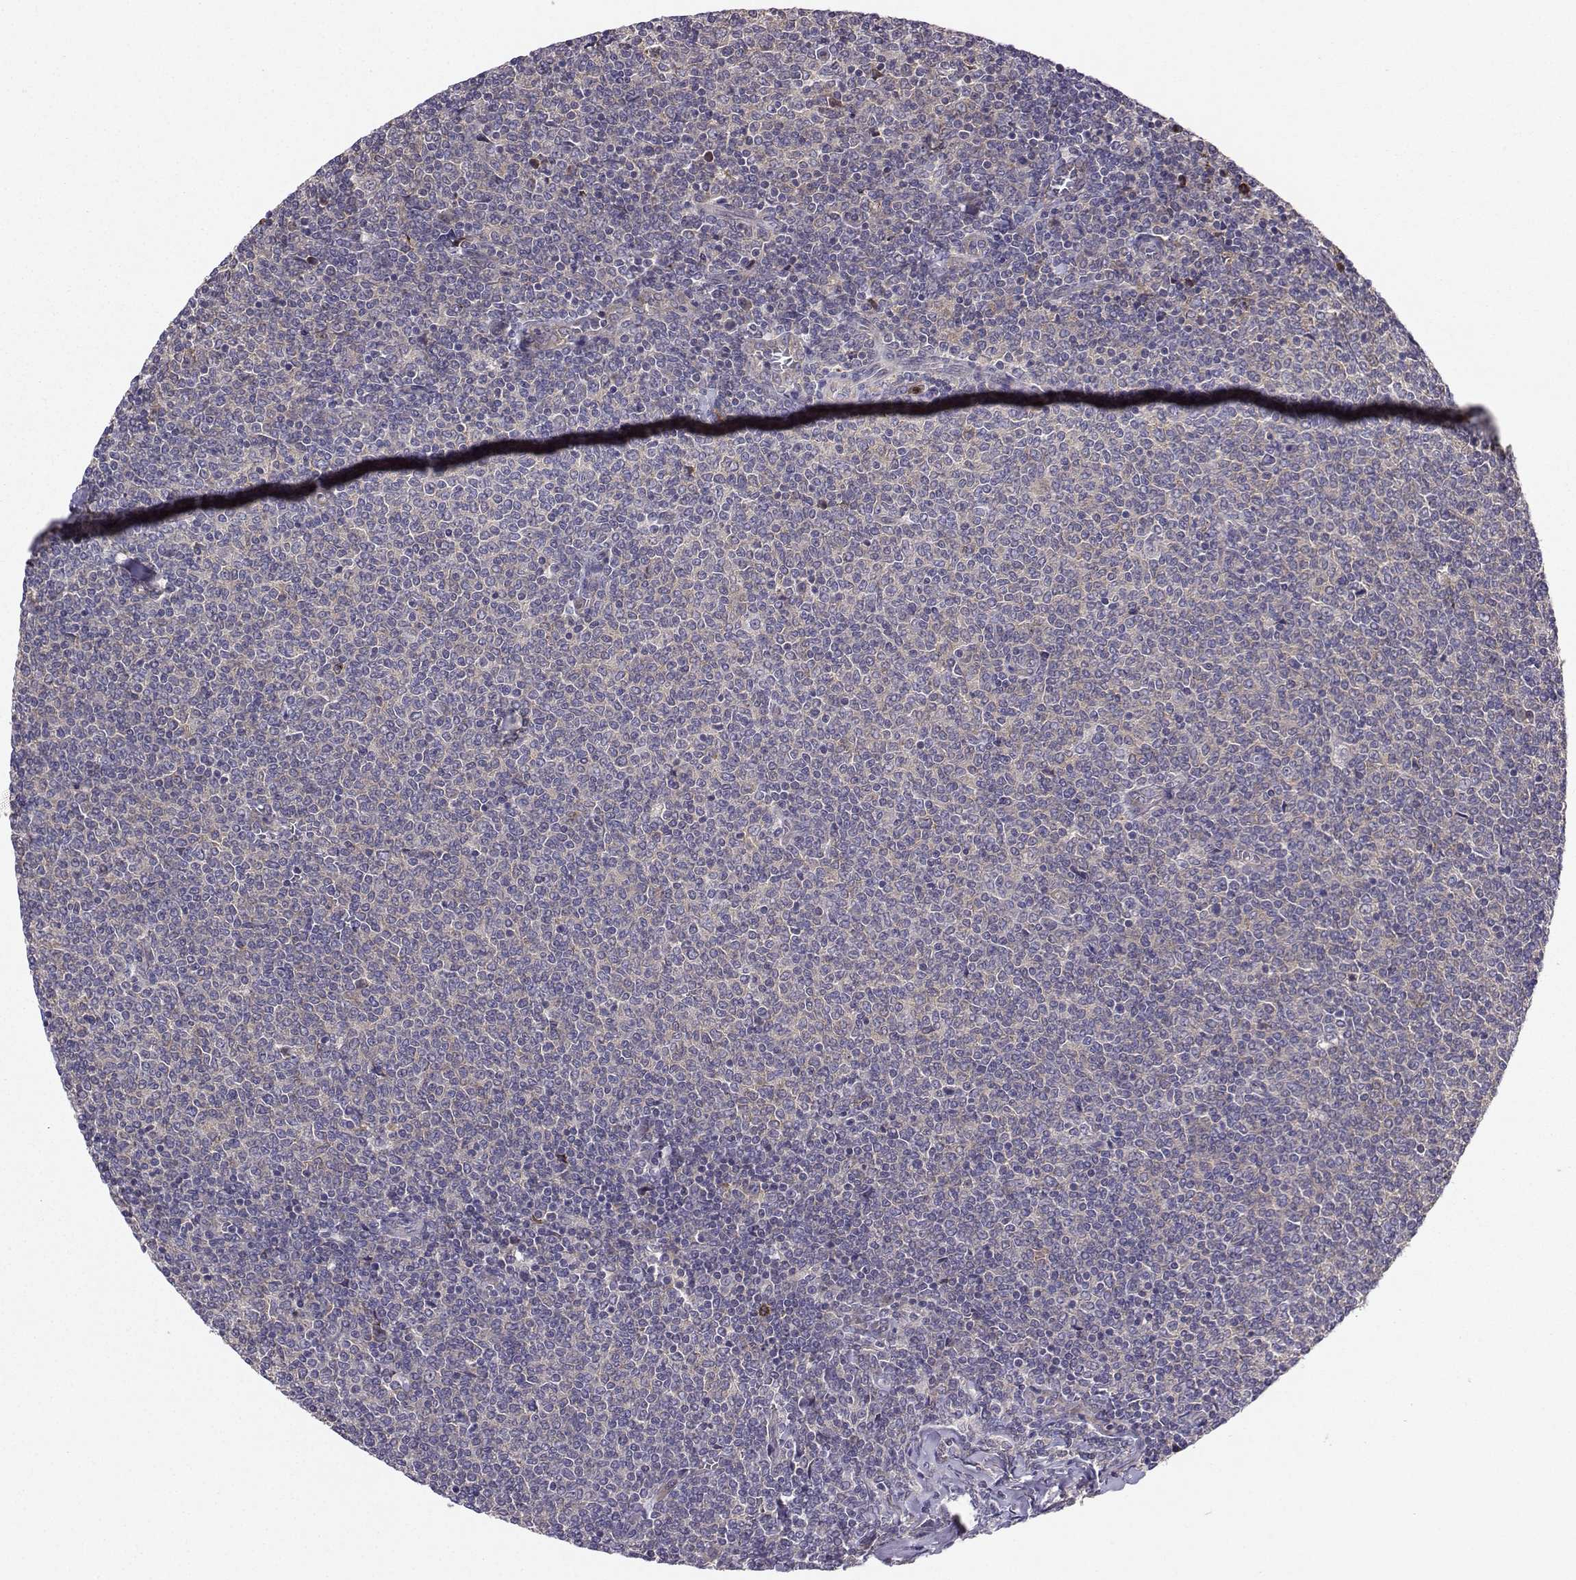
{"staining": {"intensity": "negative", "quantity": "none", "location": "none"}, "tissue": "lymphoma", "cell_type": "Tumor cells", "image_type": "cancer", "snomed": [{"axis": "morphology", "description": "Malignant lymphoma, non-Hodgkin's type, Low grade"}, {"axis": "topography", "description": "Lymph node"}], "caption": "Micrograph shows no significant protein staining in tumor cells of lymphoma.", "gene": "STXBP5", "patient": {"sex": "male", "age": 52}}